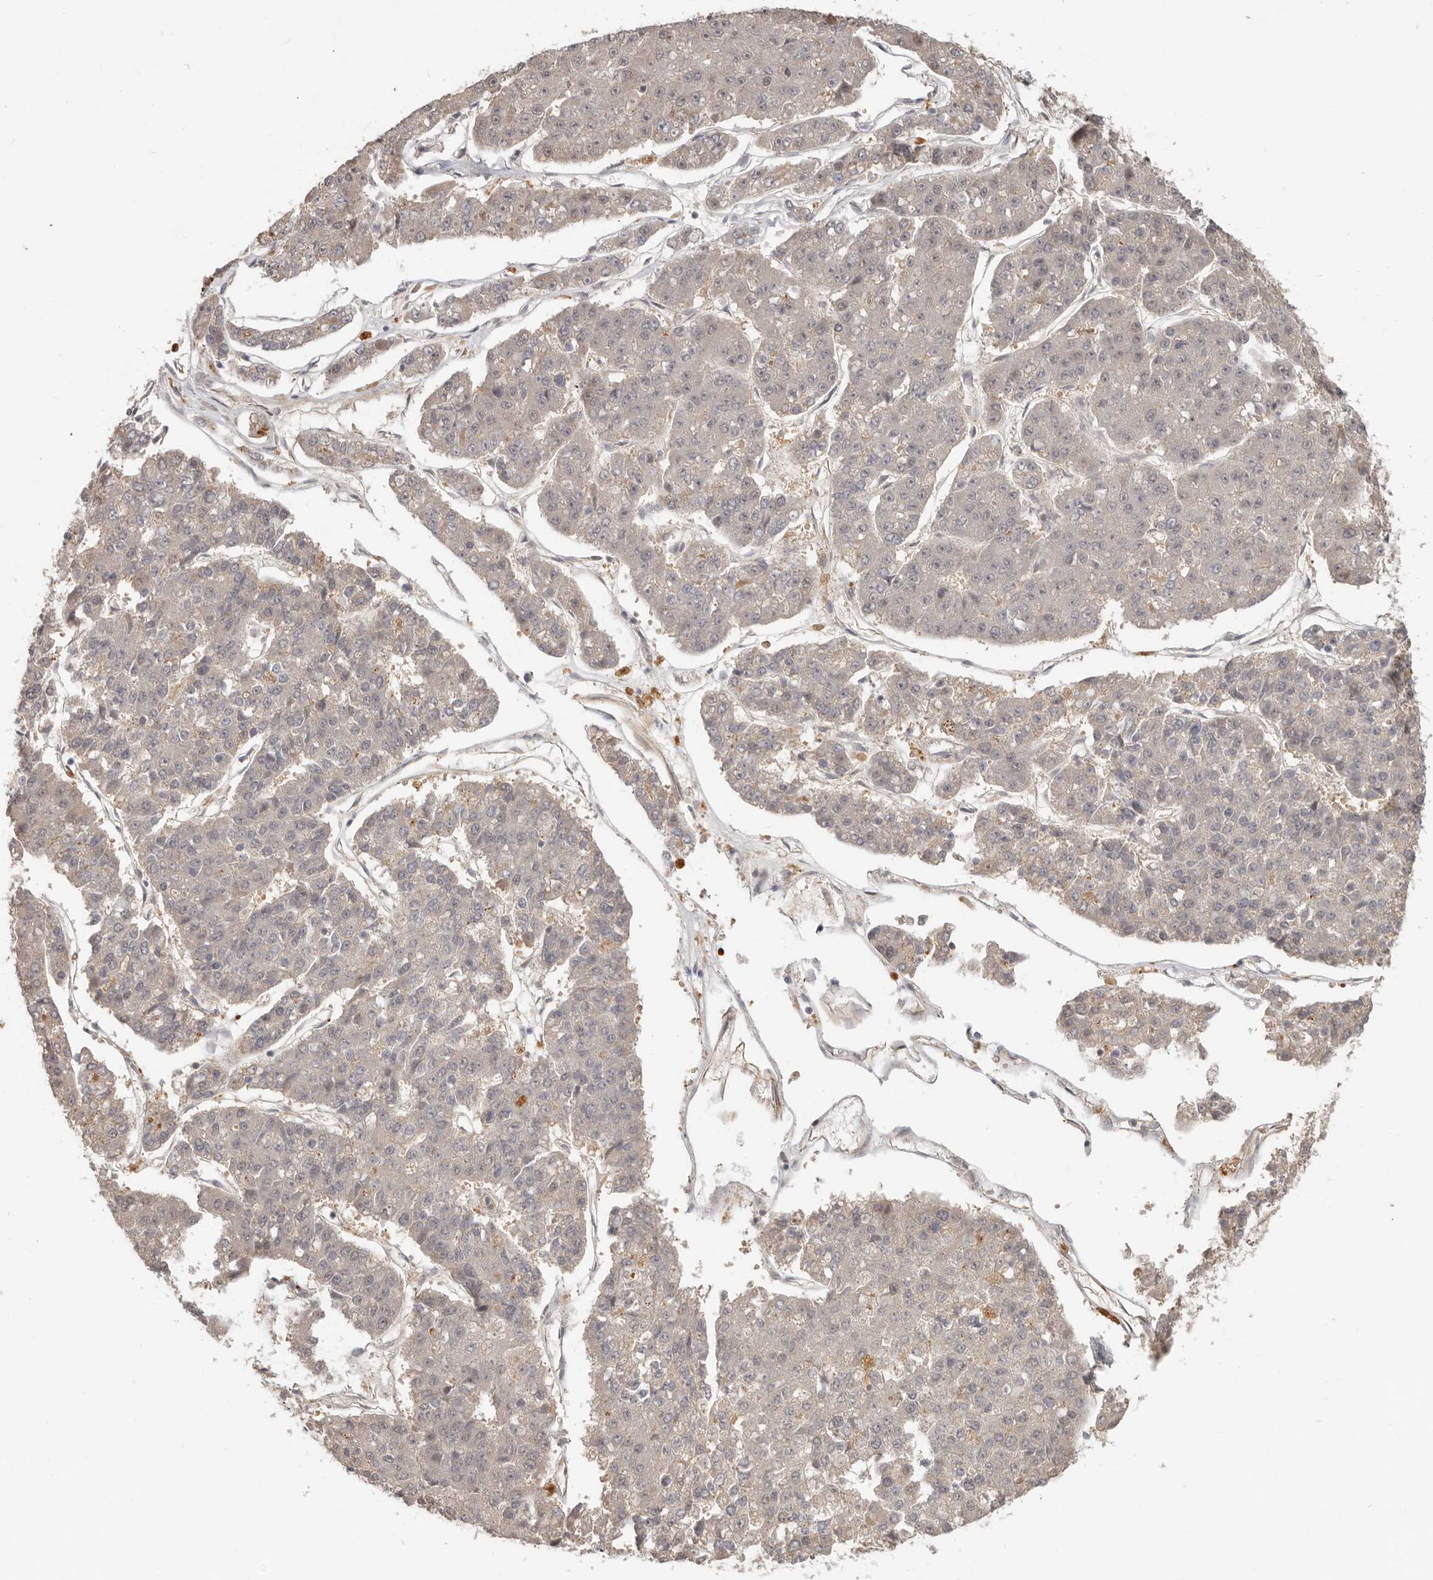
{"staining": {"intensity": "negative", "quantity": "none", "location": "none"}, "tissue": "pancreatic cancer", "cell_type": "Tumor cells", "image_type": "cancer", "snomed": [{"axis": "morphology", "description": "Adenocarcinoma, NOS"}, {"axis": "topography", "description": "Pancreas"}], "caption": "This is an IHC image of pancreatic adenocarcinoma. There is no positivity in tumor cells.", "gene": "MTFR2", "patient": {"sex": "male", "age": 50}}